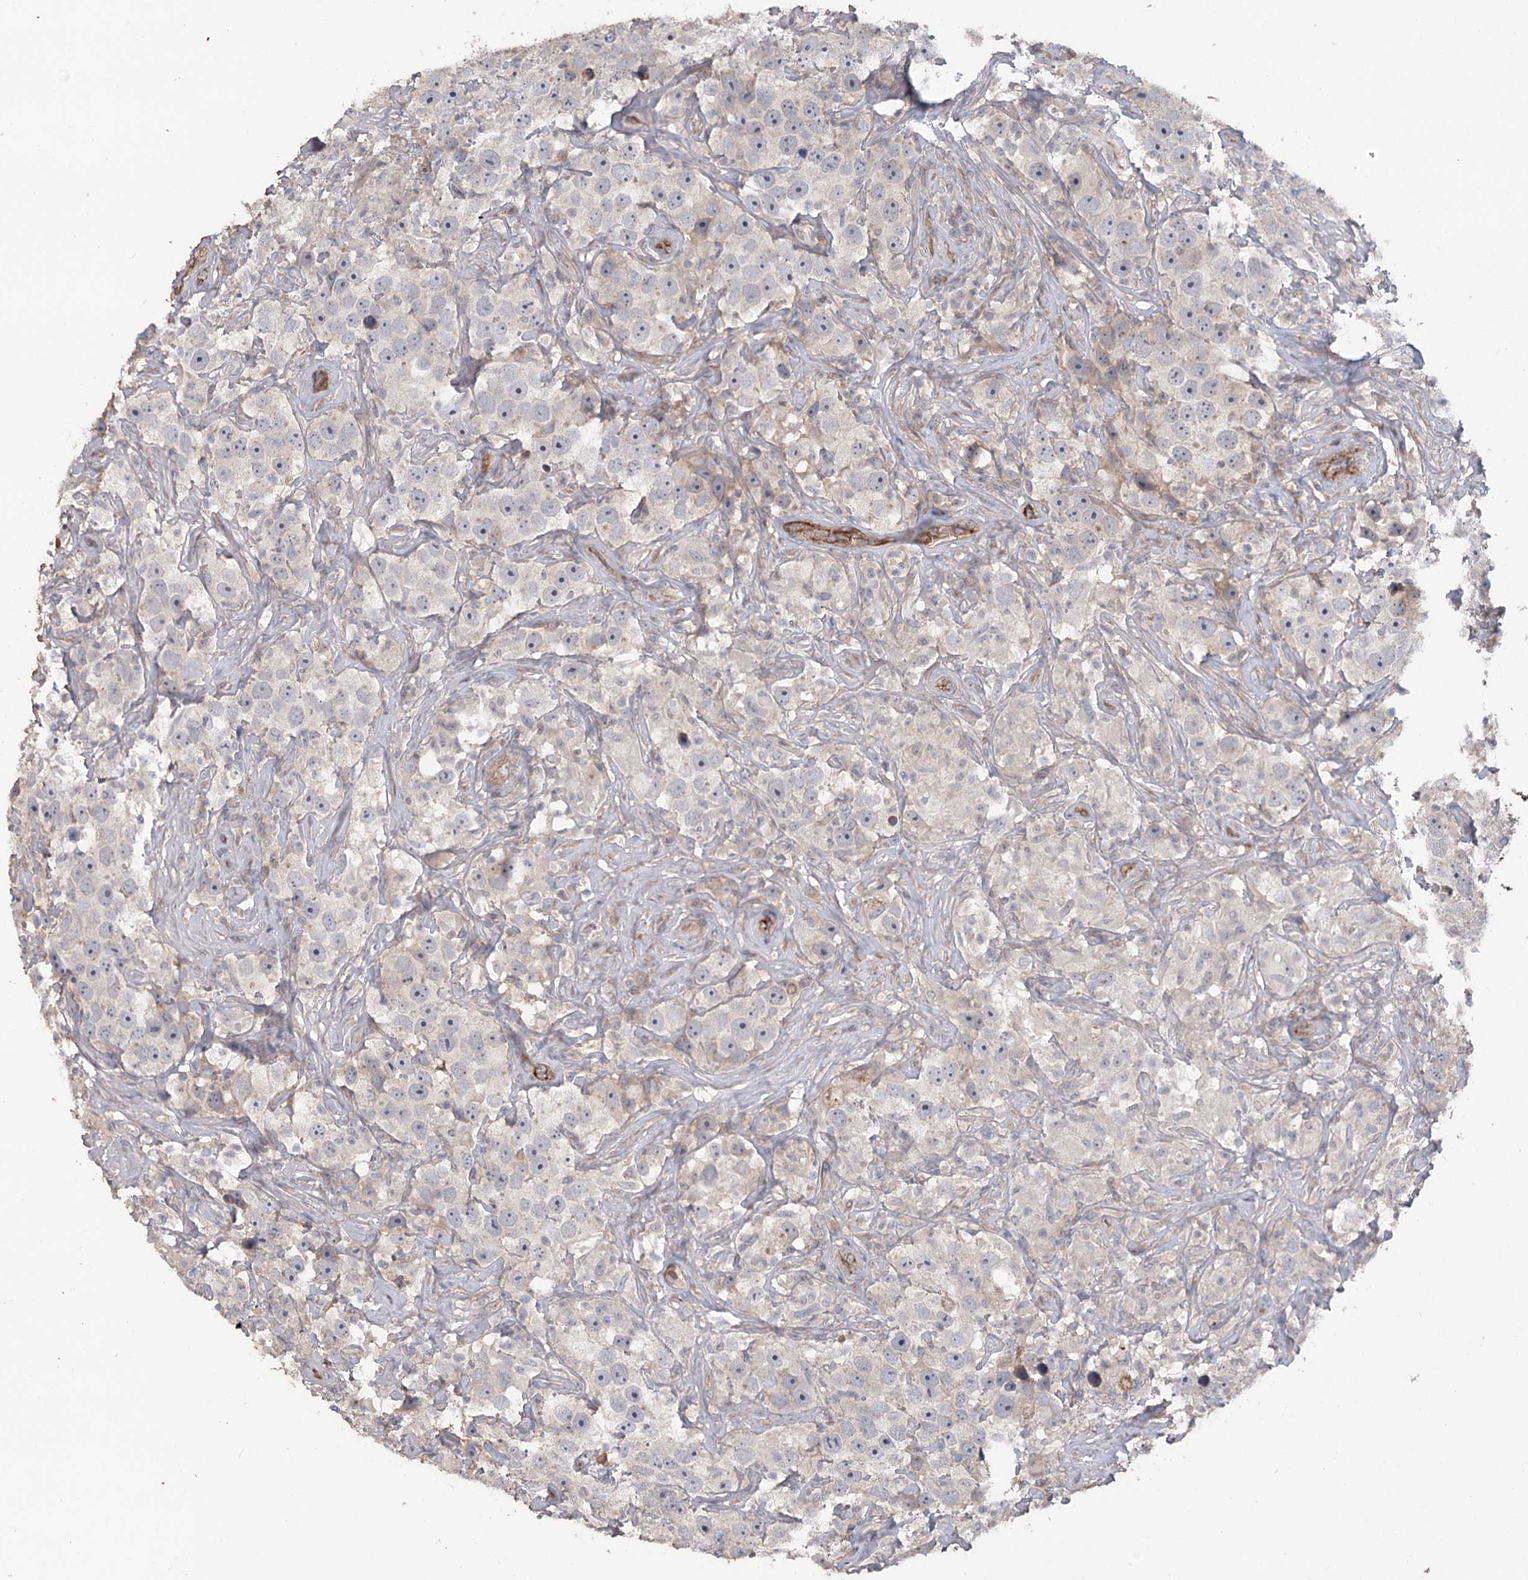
{"staining": {"intensity": "negative", "quantity": "none", "location": "none"}, "tissue": "testis cancer", "cell_type": "Tumor cells", "image_type": "cancer", "snomed": [{"axis": "morphology", "description": "Seminoma, NOS"}, {"axis": "topography", "description": "Testis"}], "caption": "Immunohistochemistry (IHC) histopathology image of testis seminoma stained for a protein (brown), which displays no expression in tumor cells.", "gene": "MAP3K13", "patient": {"sex": "male", "age": 49}}